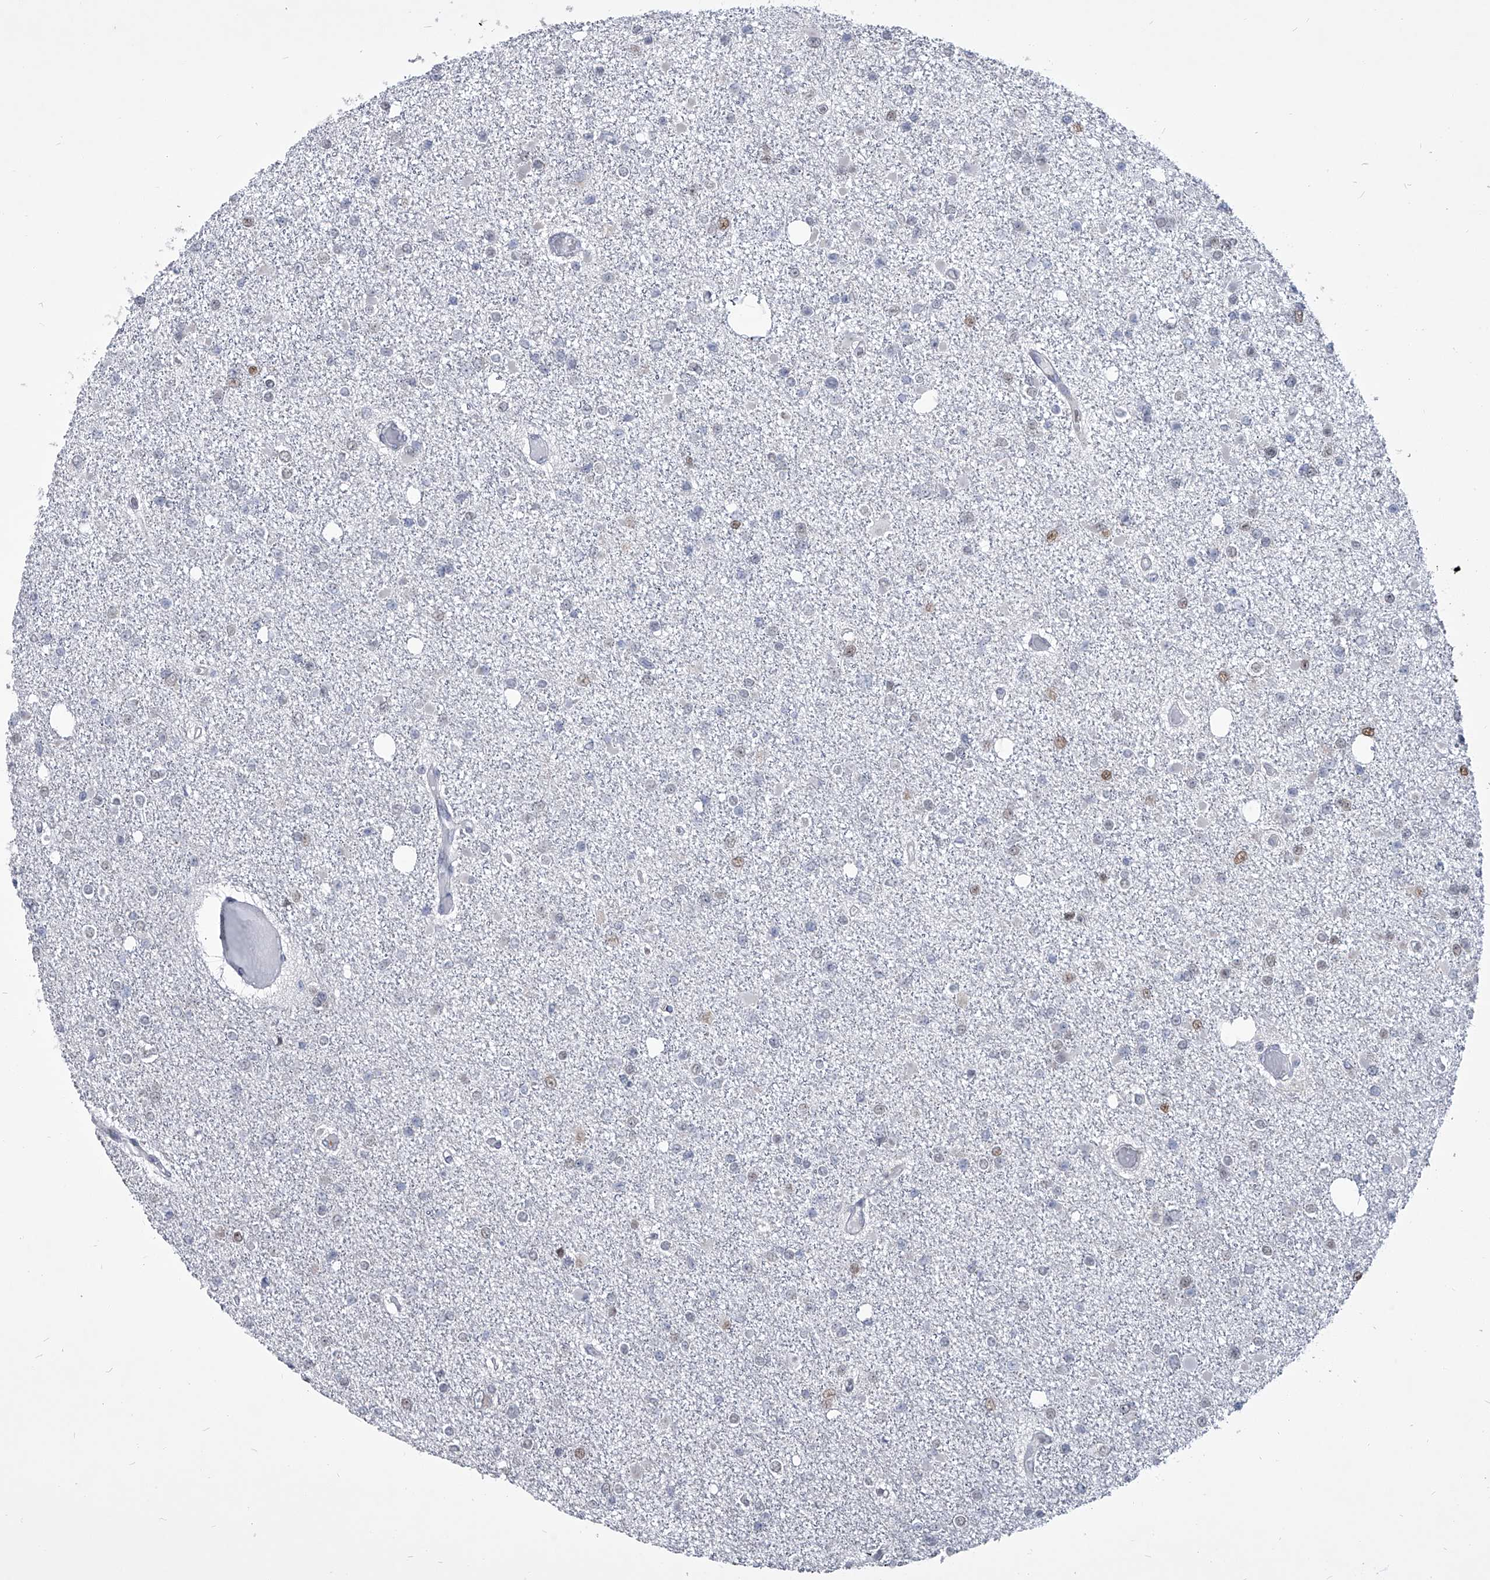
{"staining": {"intensity": "weak", "quantity": "<25%", "location": "nuclear"}, "tissue": "glioma", "cell_type": "Tumor cells", "image_type": "cancer", "snomed": [{"axis": "morphology", "description": "Glioma, malignant, Low grade"}, {"axis": "topography", "description": "Brain"}], "caption": "A high-resolution histopathology image shows immunohistochemistry (IHC) staining of glioma, which reveals no significant staining in tumor cells.", "gene": "EVA1C", "patient": {"sex": "female", "age": 22}}